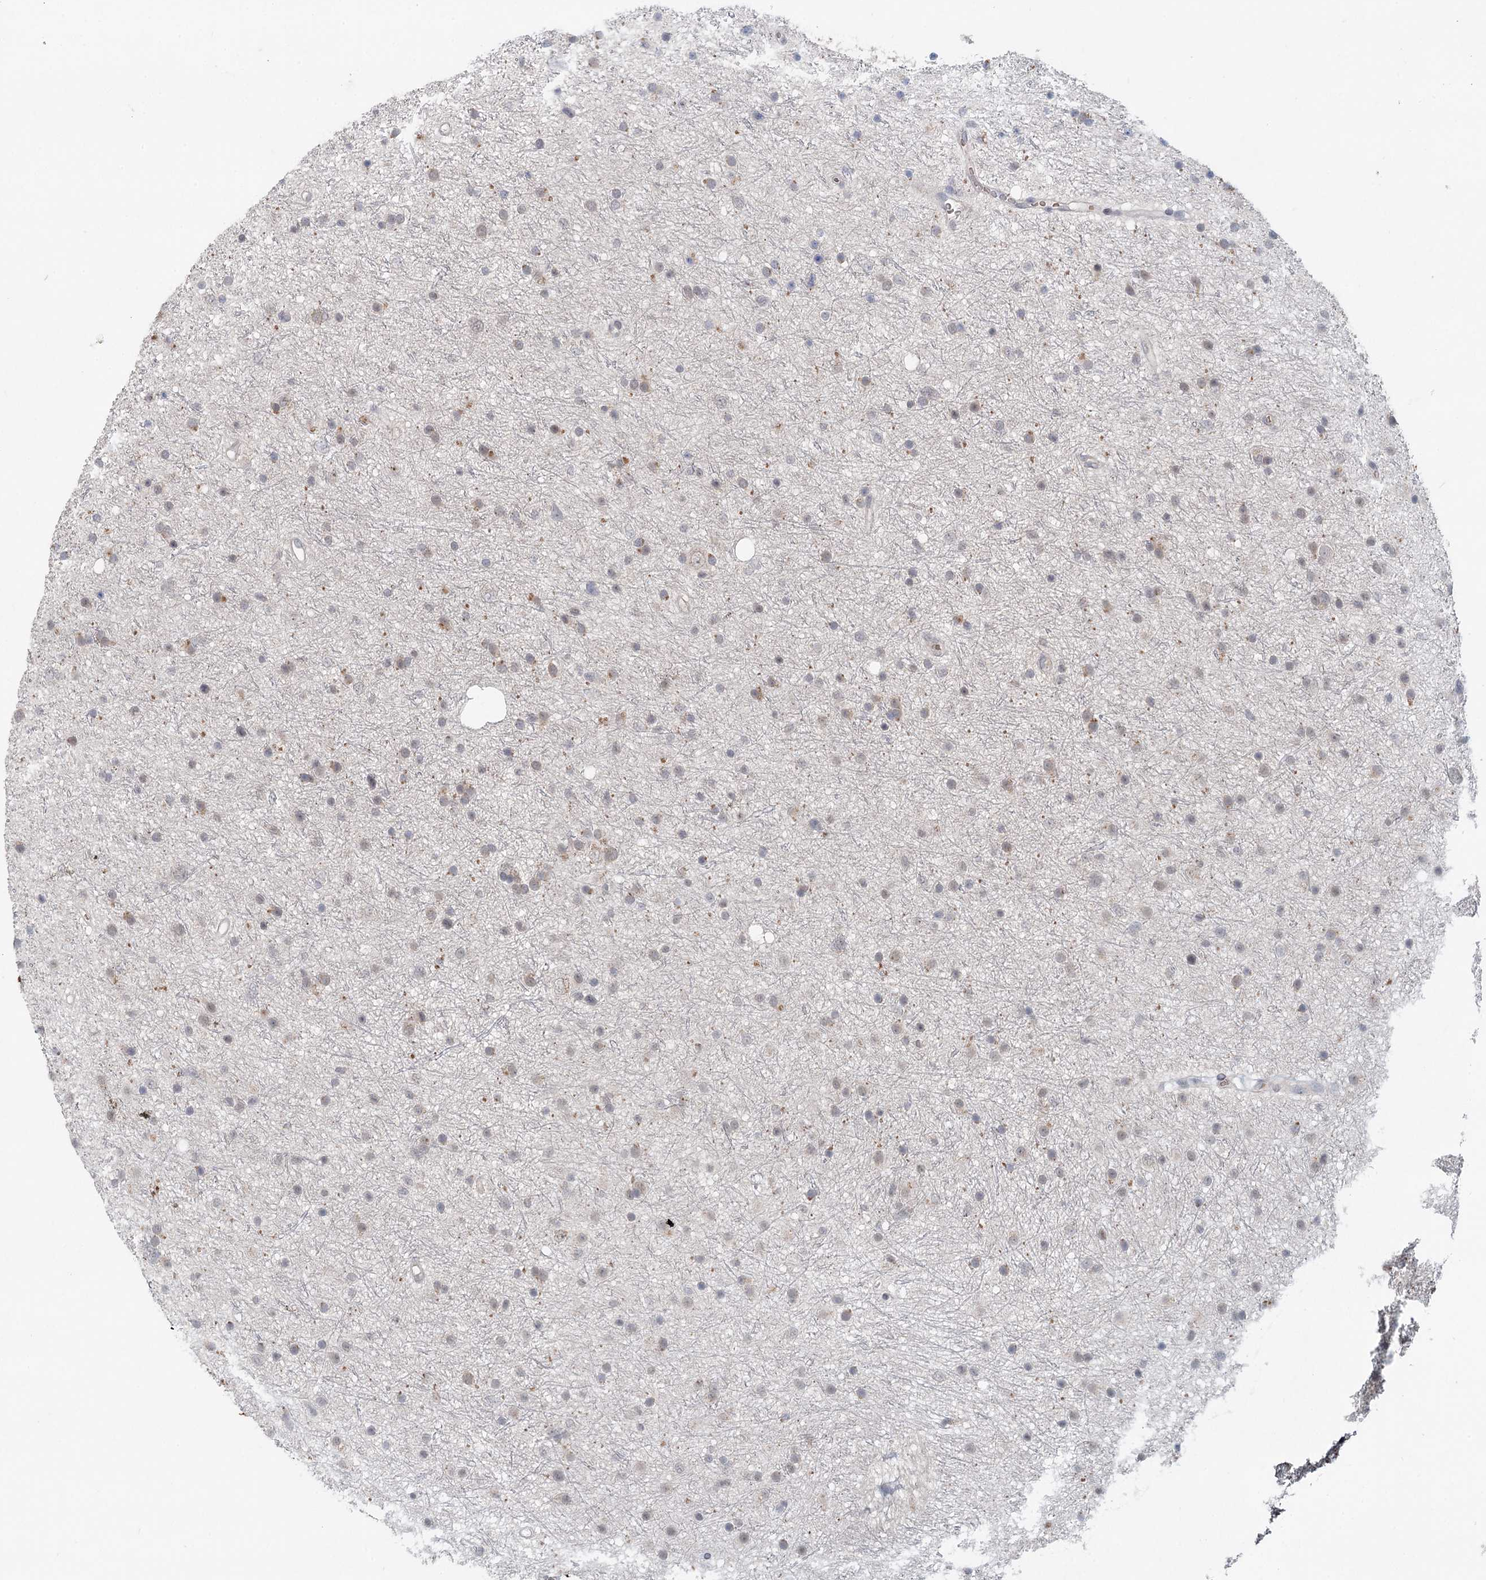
{"staining": {"intensity": "weak", "quantity": "<25%", "location": "cytoplasmic/membranous"}, "tissue": "glioma", "cell_type": "Tumor cells", "image_type": "cancer", "snomed": [{"axis": "morphology", "description": "Glioma, malignant, Low grade"}, {"axis": "topography", "description": "Cerebral cortex"}], "caption": "Immunohistochemical staining of malignant low-grade glioma shows no significant staining in tumor cells.", "gene": "FBXO7", "patient": {"sex": "female", "age": 39}}